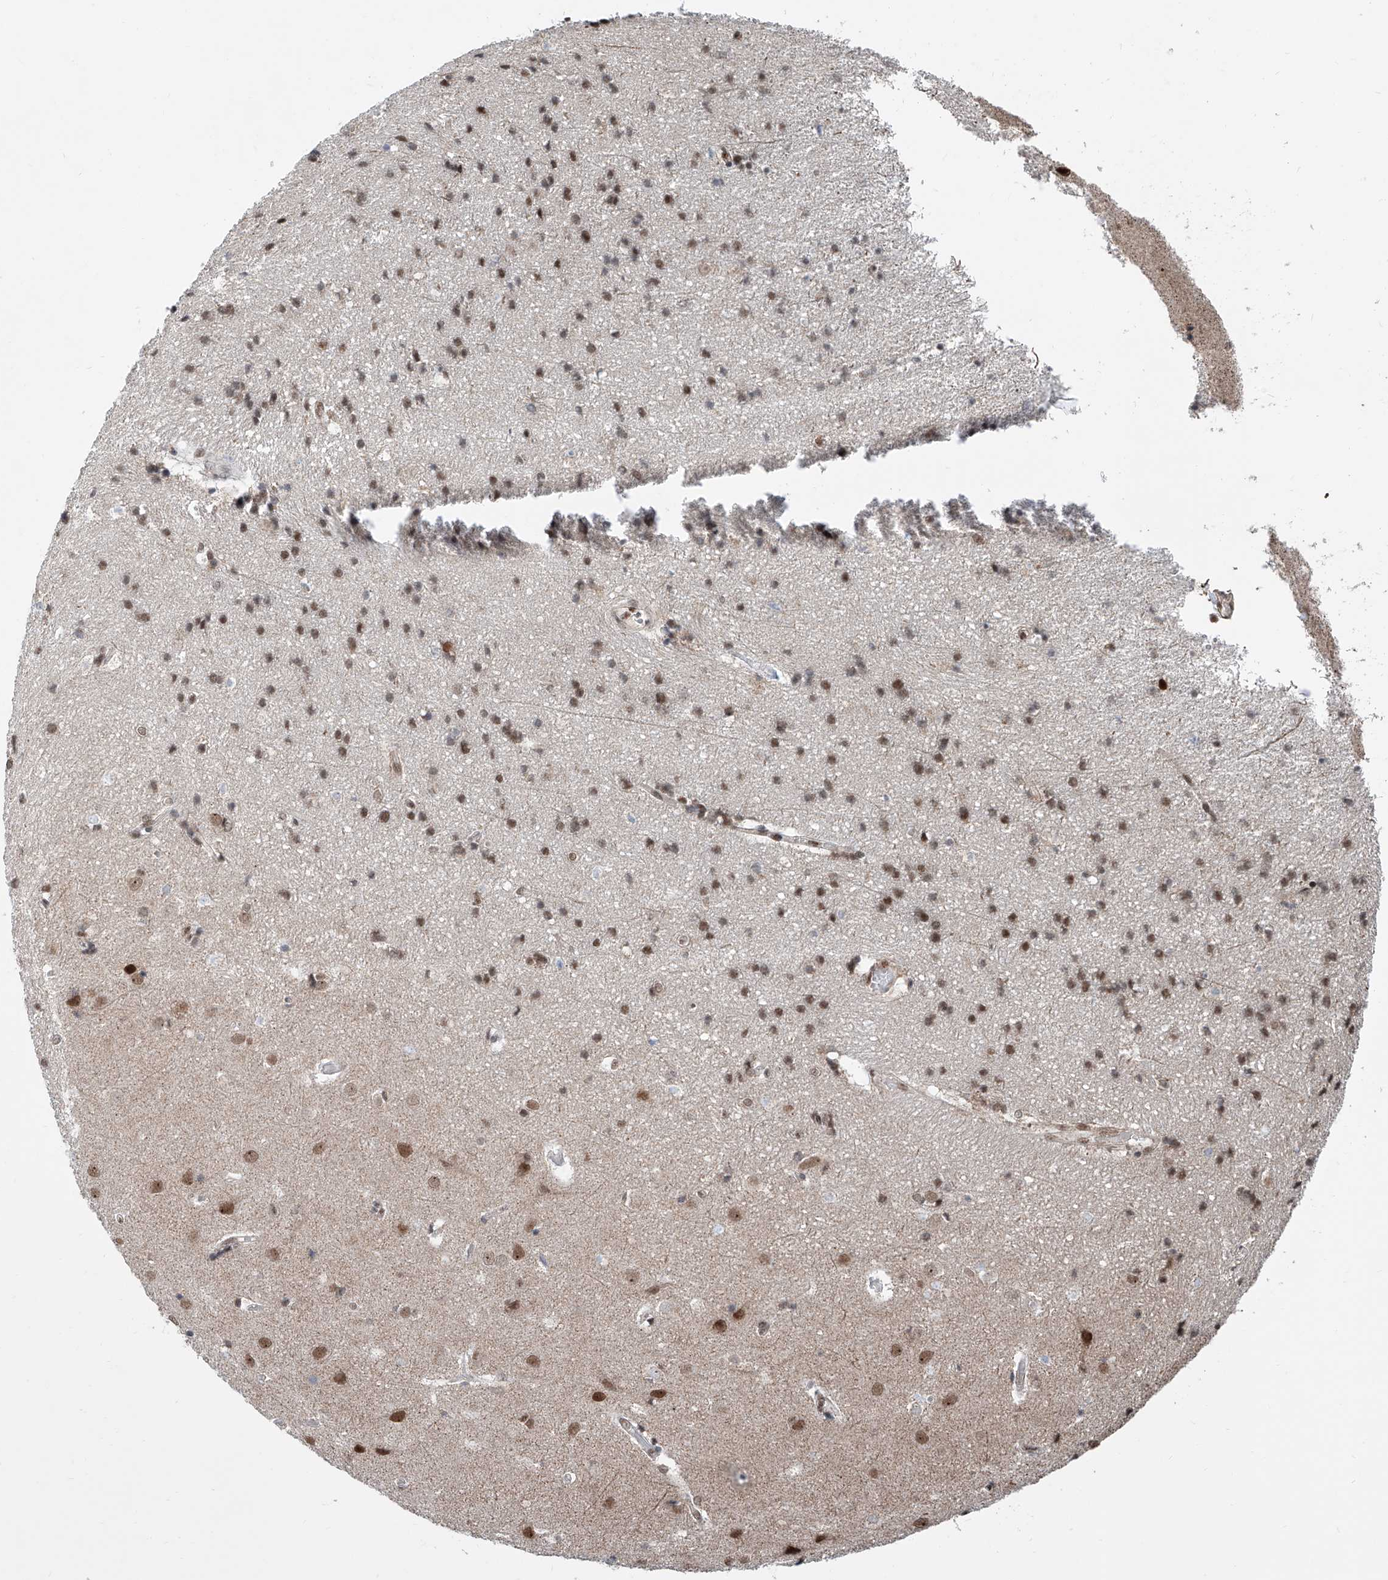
{"staining": {"intensity": "negative", "quantity": "none", "location": "none"}, "tissue": "cerebral cortex", "cell_type": "Endothelial cells", "image_type": "normal", "snomed": [{"axis": "morphology", "description": "Normal tissue, NOS"}, {"axis": "topography", "description": "Cerebral cortex"}], "caption": "Unremarkable cerebral cortex was stained to show a protein in brown. There is no significant positivity in endothelial cells. The staining is performed using DAB brown chromogen with nuclei counter-stained in using hematoxylin.", "gene": "SDE2", "patient": {"sex": "male", "age": 54}}